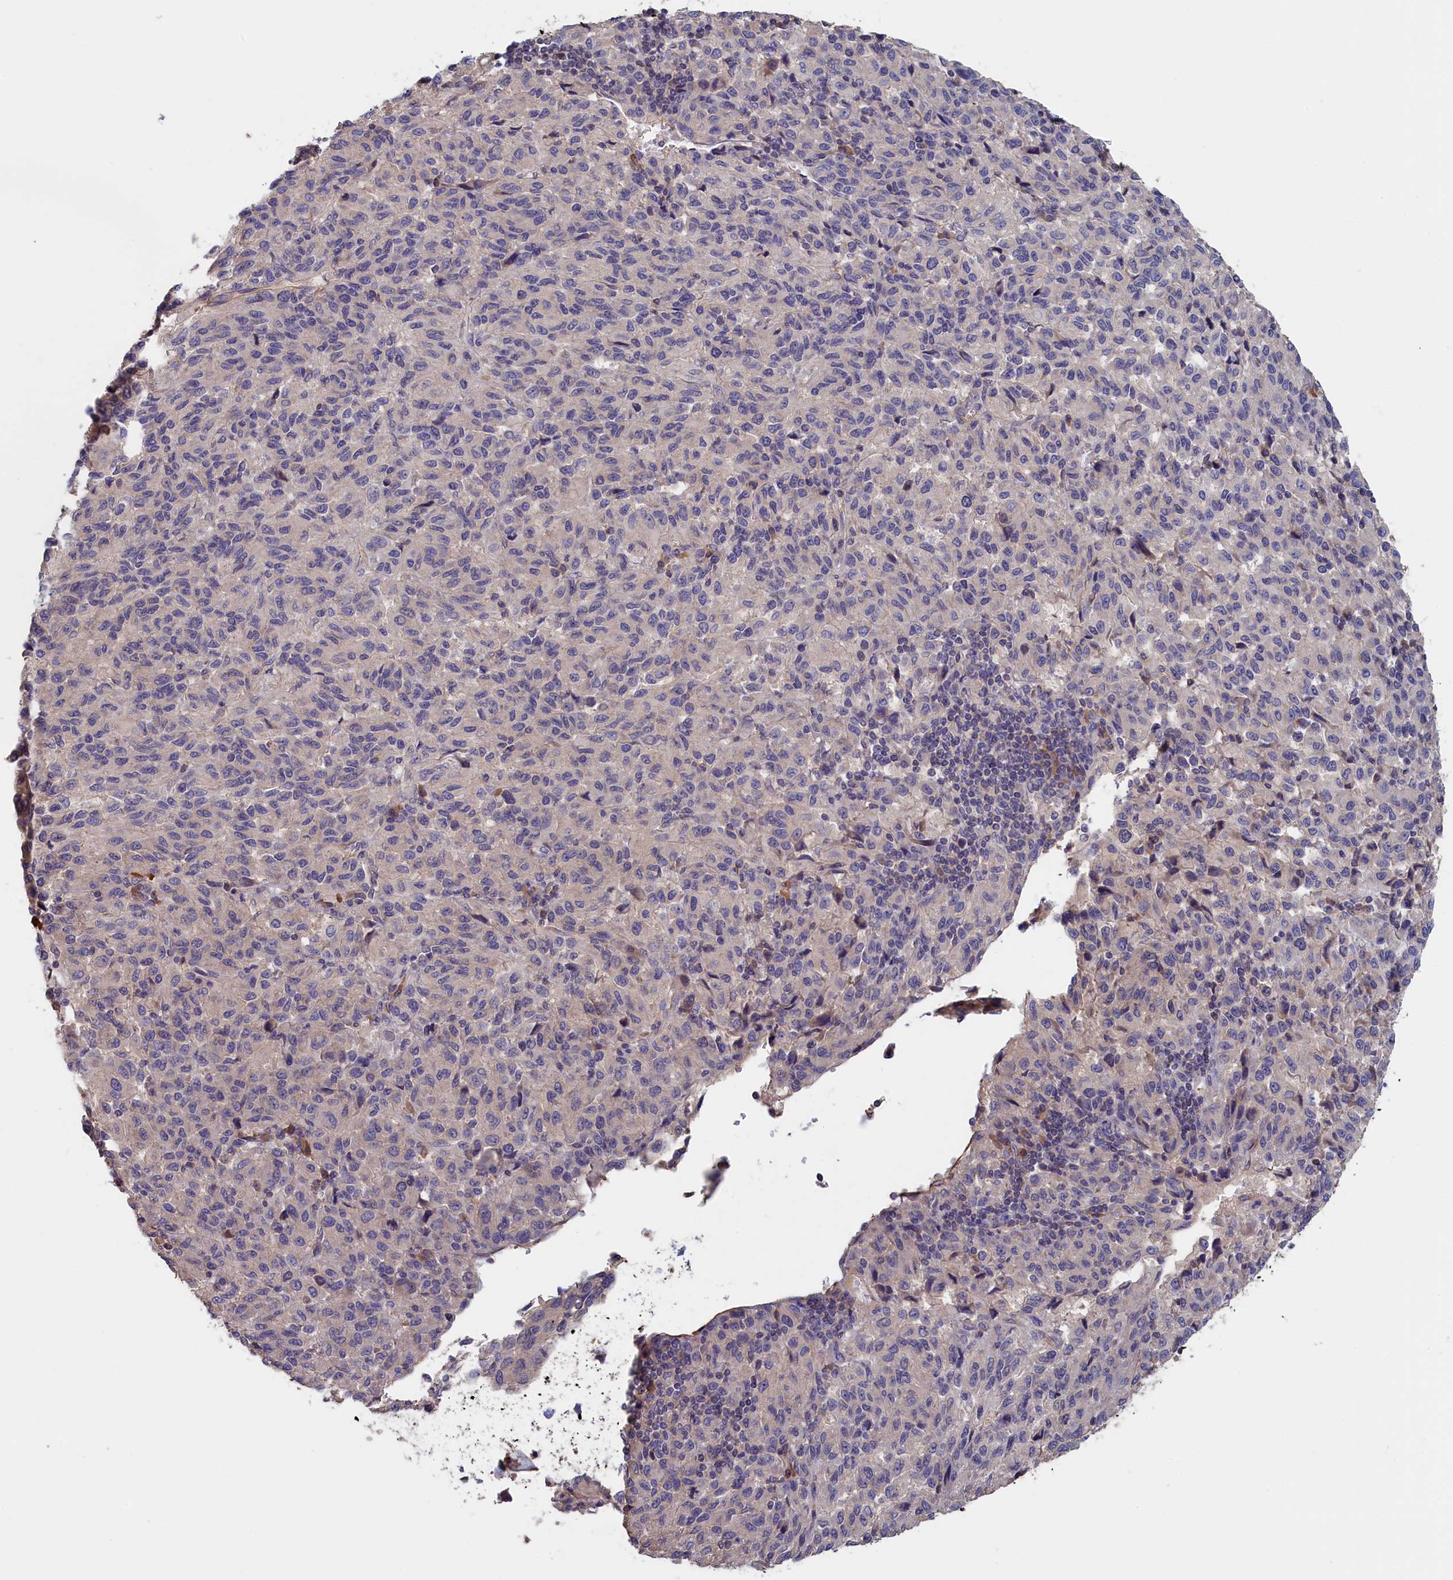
{"staining": {"intensity": "negative", "quantity": "none", "location": "none"}, "tissue": "melanoma", "cell_type": "Tumor cells", "image_type": "cancer", "snomed": [{"axis": "morphology", "description": "Malignant melanoma, Metastatic site"}, {"axis": "topography", "description": "Lung"}], "caption": "Immunohistochemistry of melanoma reveals no staining in tumor cells. (Stains: DAB (3,3'-diaminobenzidine) IHC with hematoxylin counter stain, Microscopy: brightfield microscopy at high magnification).", "gene": "ANKRD2", "patient": {"sex": "male", "age": 64}}